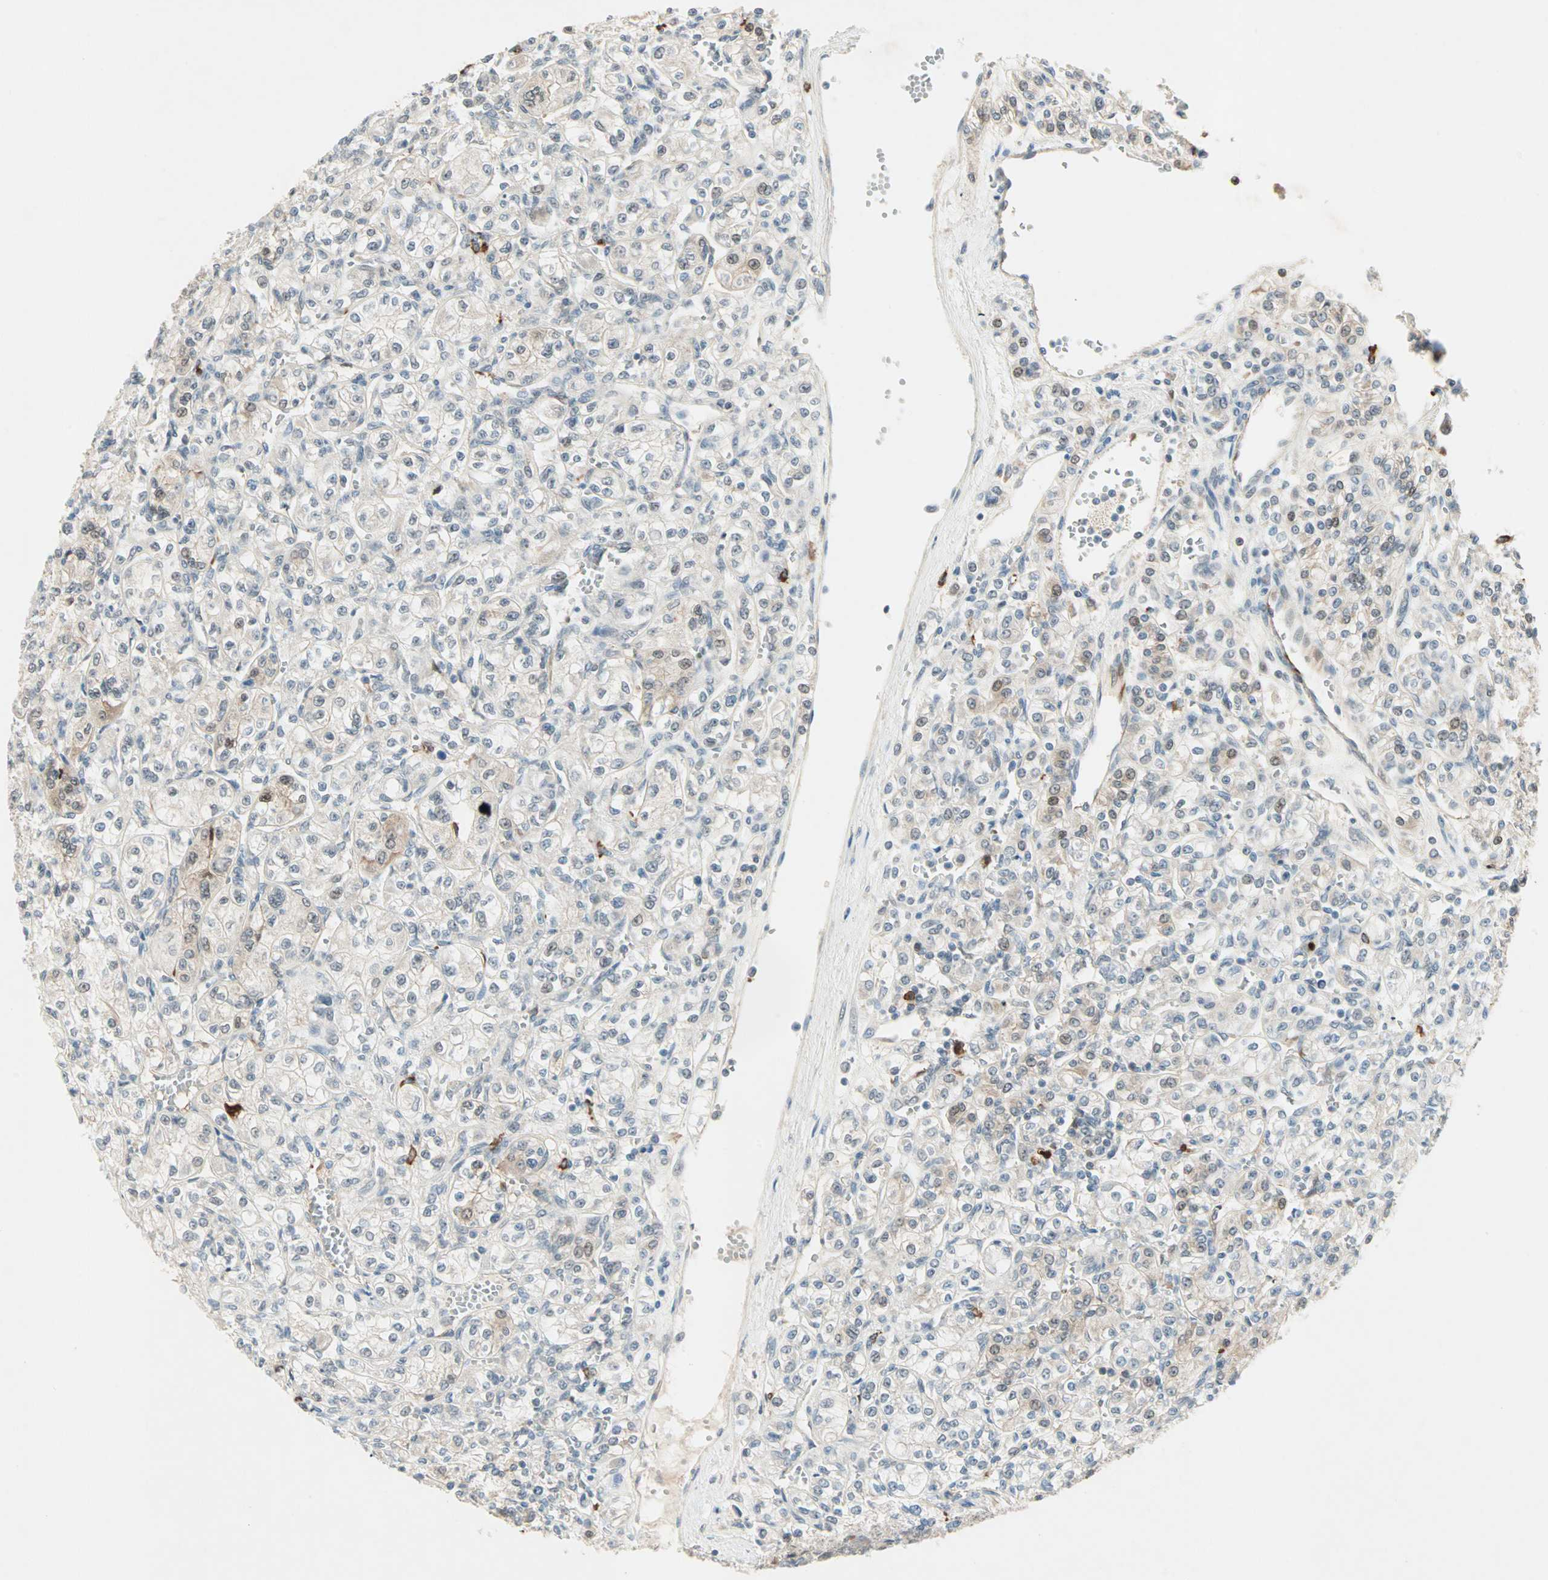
{"staining": {"intensity": "weak", "quantity": "<25%", "location": "cytoplasmic/membranous"}, "tissue": "renal cancer", "cell_type": "Tumor cells", "image_type": "cancer", "snomed": [{"axis": "morphology", "description": "Adenocarcinoma, NOS"}, {"axis": "topography", "description": "Kidney"}], "caption": "Photomicrograph shows no significant protein staining in tumor cells of renal cancer (adenocarcinoma).", "gene": "RTL6", "patient": {"sex": "male", "age": 77}}